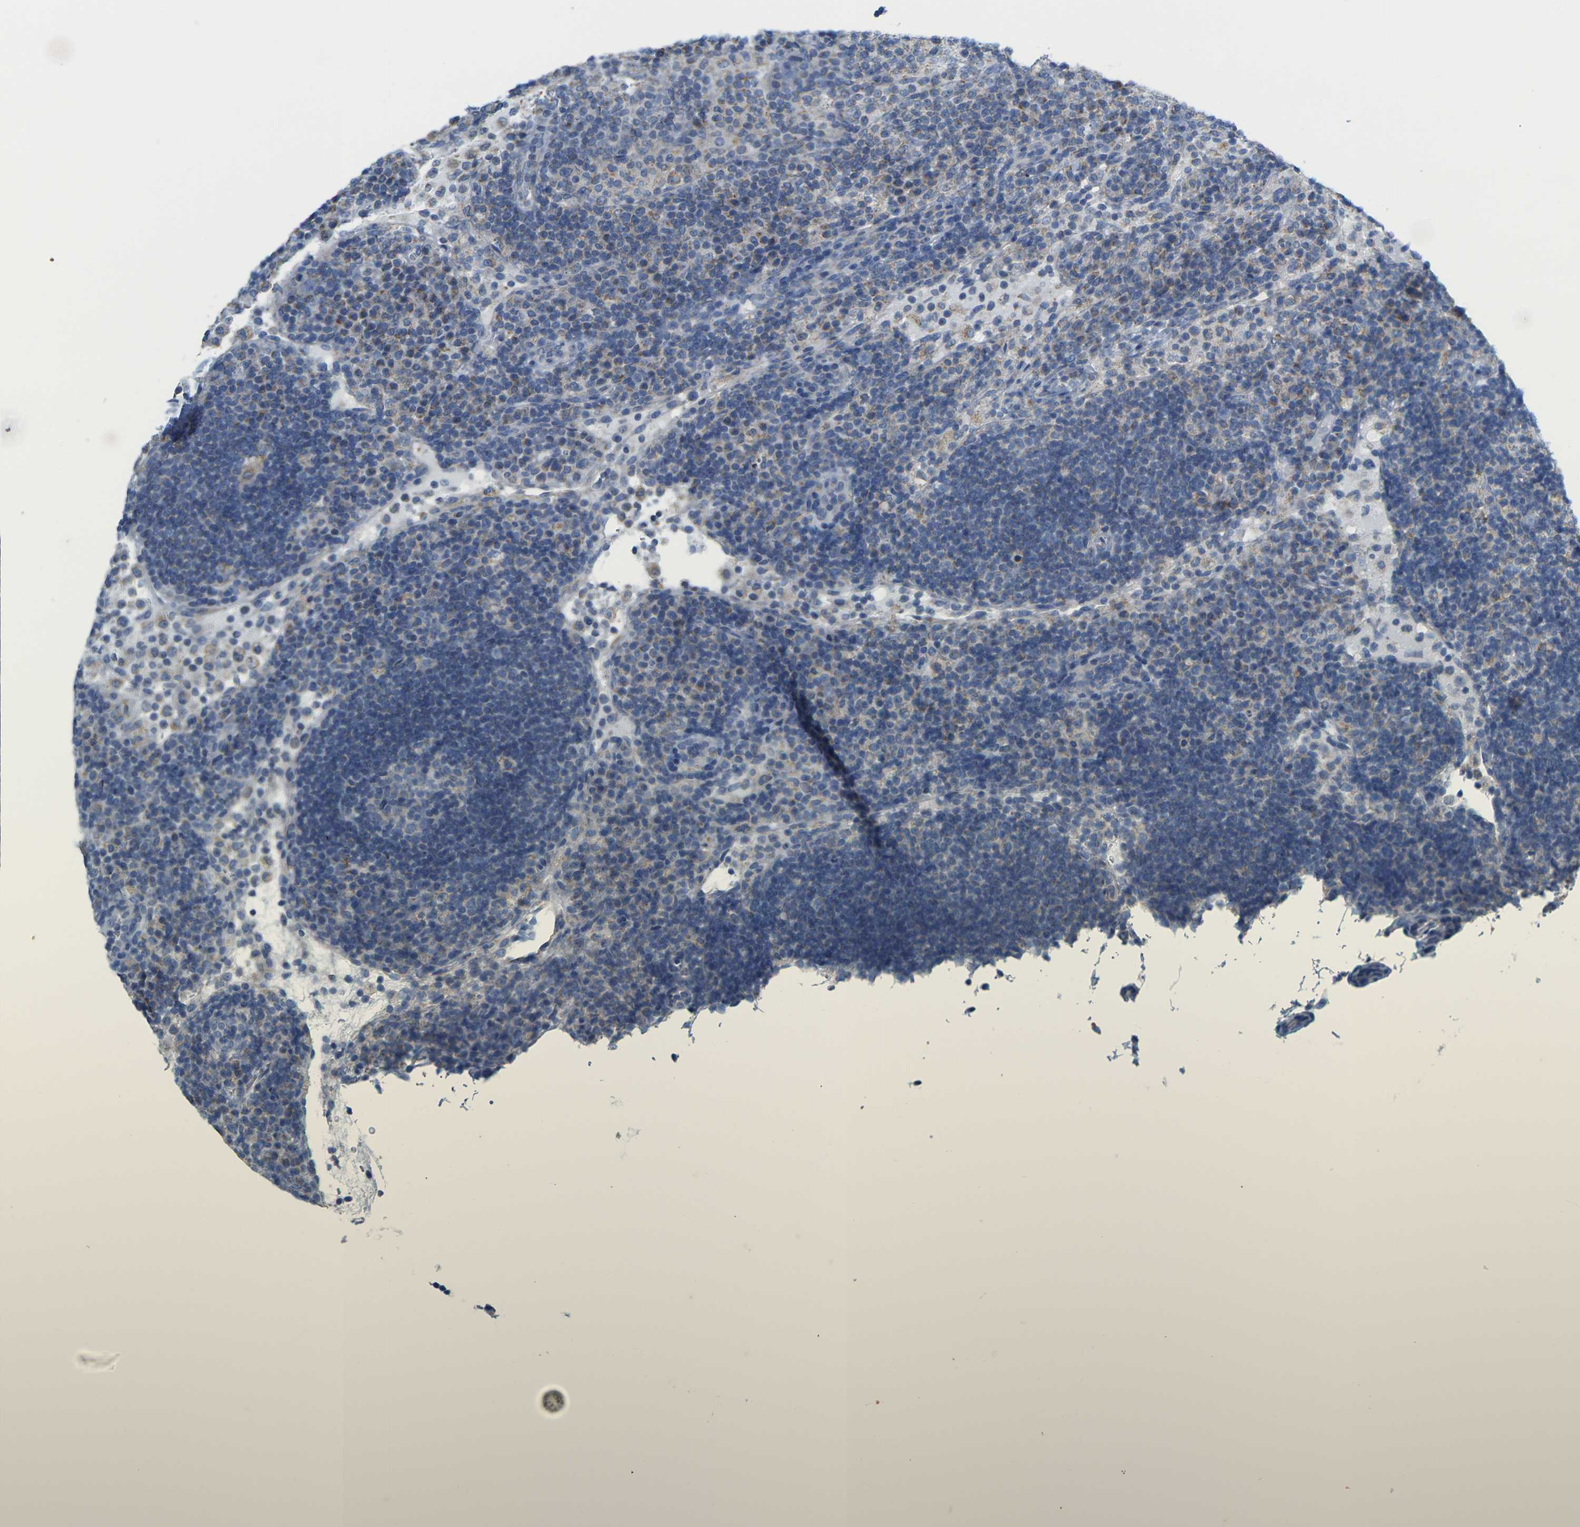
{"staining": {"intensity": "negative", "quantity": "none", "location": "none"}, "tissue": "lymph node", "cell_type": "Germinal center cells", "image_type": "normal", "snomed": [{"axis": "morphology", "description": "Normal tissue, NOS"}, {"axis": "topography", "description": "Lymph node"}], "caption": "Protein analysis of benign lymph node demonstrates no significant staining in germinal center cells. (DAB (3,3'-diaminobenzidine) immunohistochemistry (IHC) visualized using brightfield microscopy, high magnification).", "gene": "TMEM204", "patient": {"sex": "female", "age": 53}}